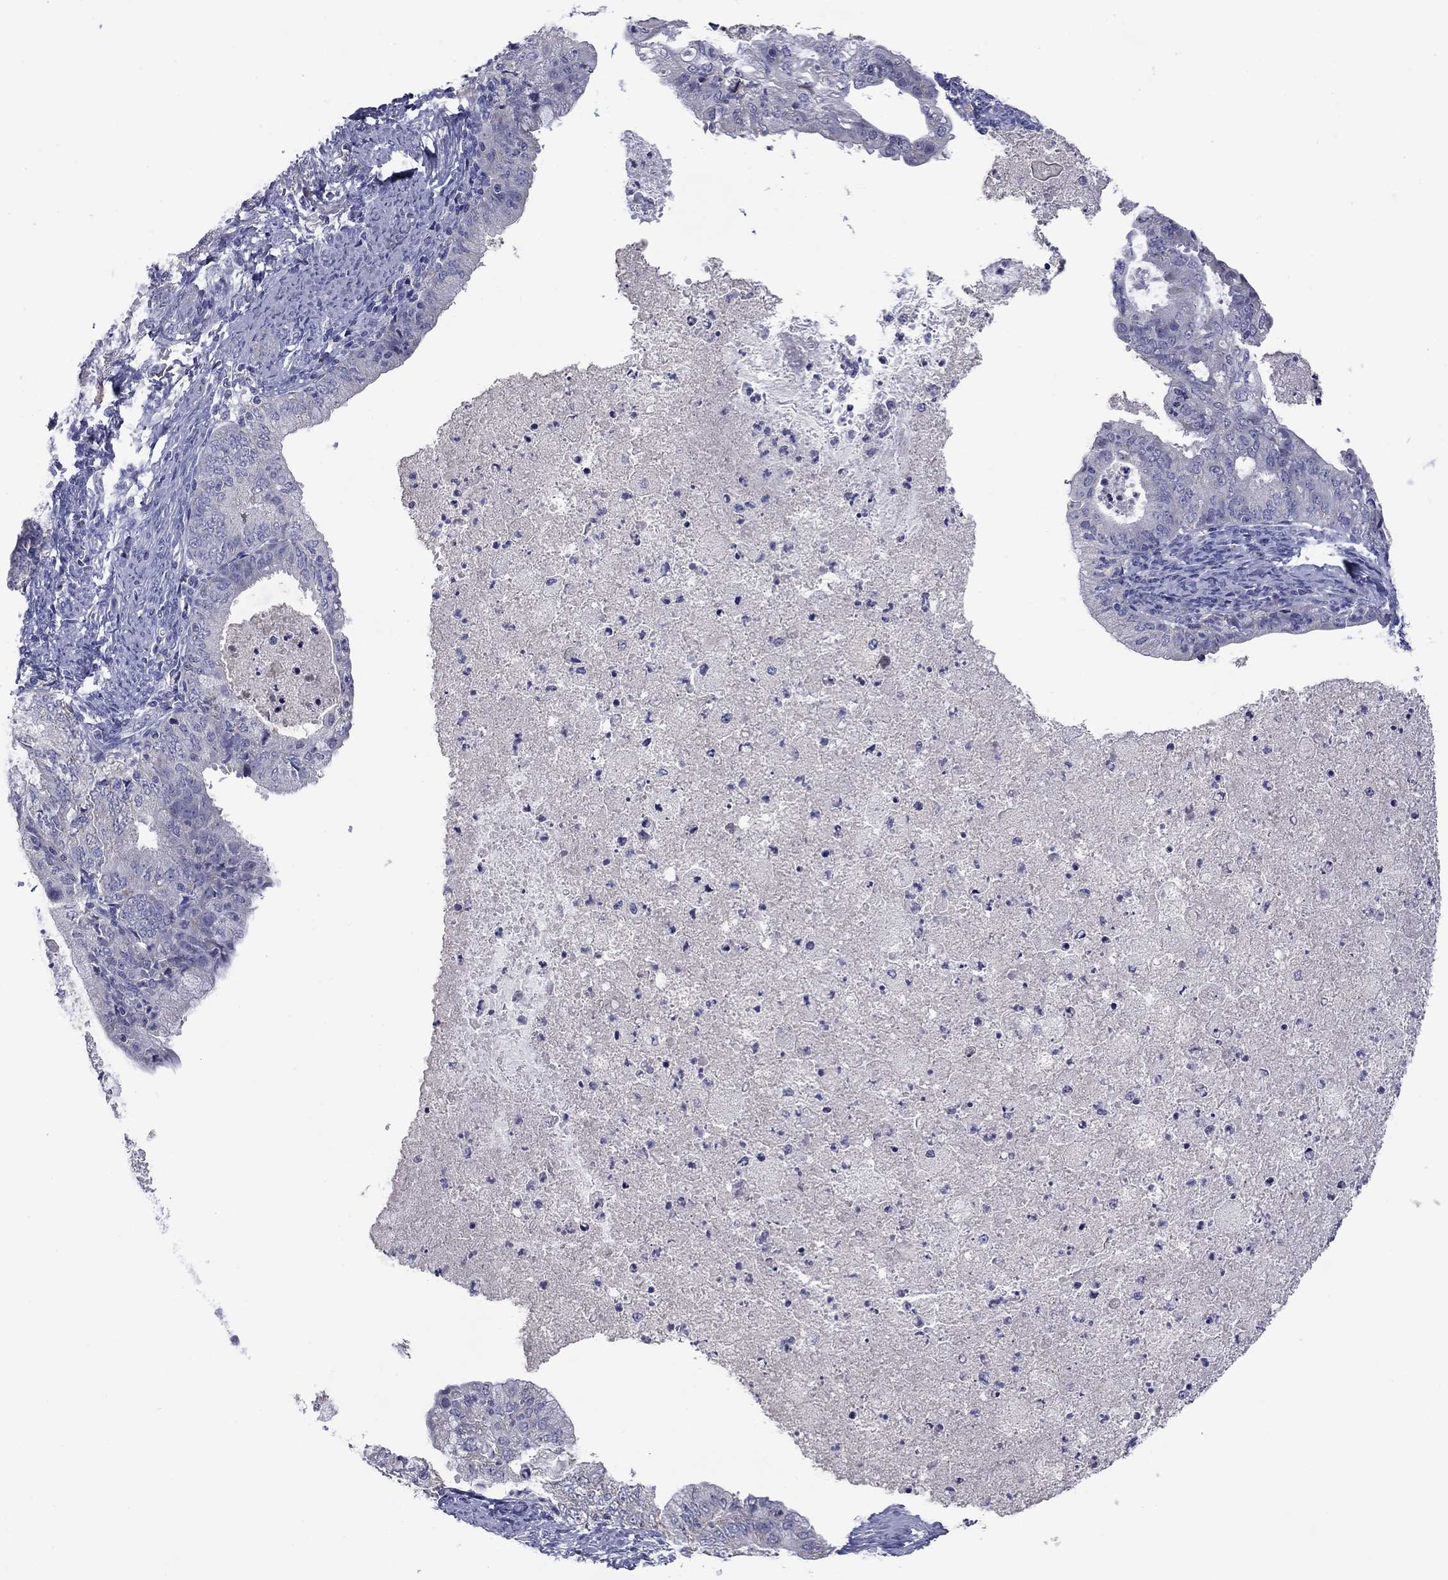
{"staining": {"intensity": "negative", "quantity": "none", "location": "none"}, "tissue": "endometrial cancer", "cell_type": "Tumor cells", "image_type": "cancer", "snomed": [{"axis": "morphology", "description": "Adenocarcinoma, NOS"}, {"axis": "topography", "description": "Endometrium"}], "caption": "IHC of human endometrial adenocarcinoma shows no expression in tumor cells.", "gene": "FRK", "patient": {"sex": "female", "age": 57}}